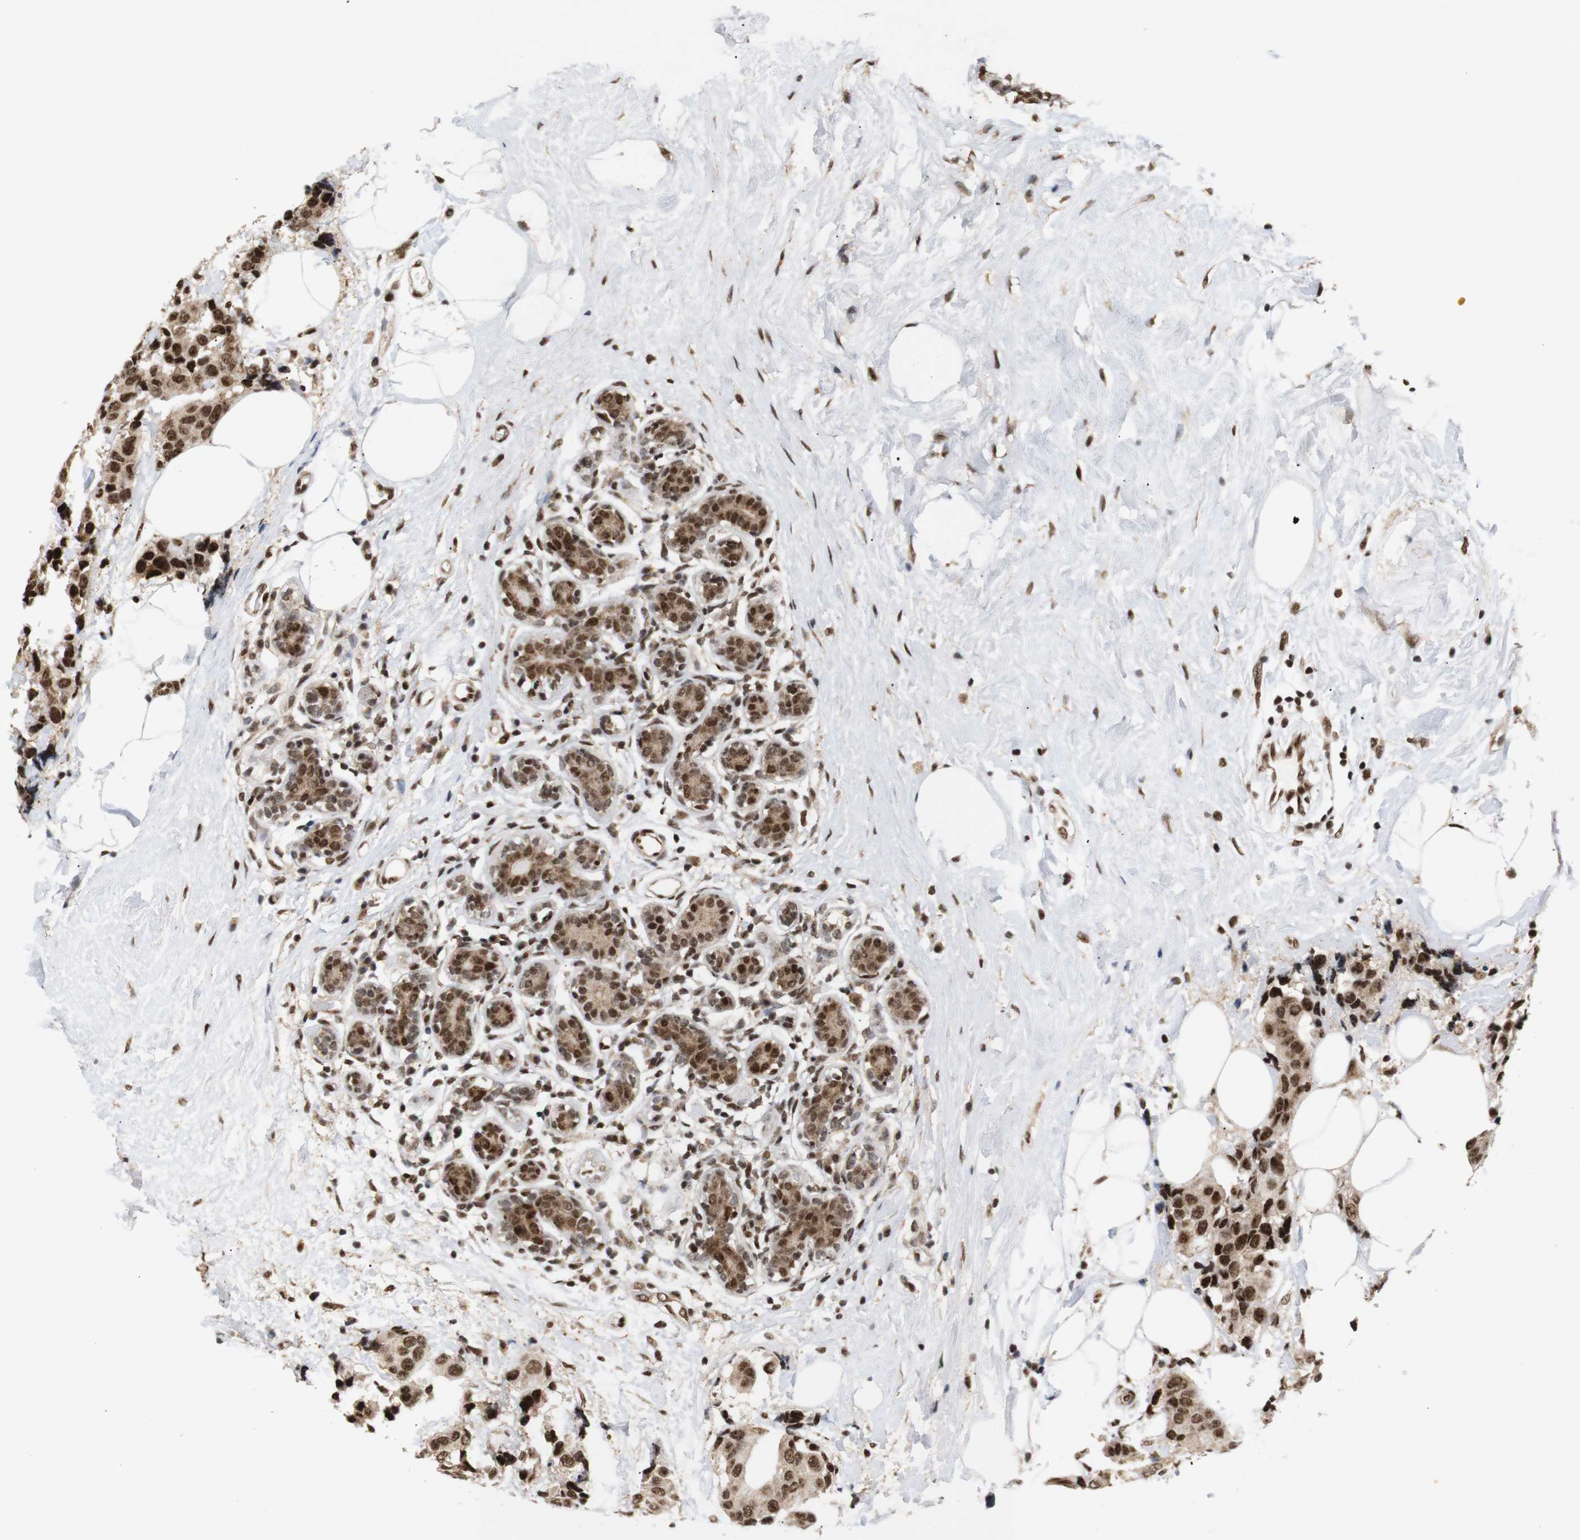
{"staining": {"intensity": "moderate", "quantity": ">75%", "location": "cytoplasmic/membranous,nuclear"}, "tissue": "breast cancer", "cell_type": "Tumor cells", "image_type": "cancer", "snomed": [{"axis": "morphology", "description": "Normal tissue, NOS"}, {"axis": "morphology", "description": "Duct carcinoma"}, {"axis": "topography", "description": "Breast"}], "caption": "Immunohistochemical staining of invasive ductal carcinoma (breast) reveals moderate cytoplasmic/membranous and nuclear protein positivity in about >75% of tumor cells.", "gene": "PYM1", "patient": {"sex": "female", "age": 39}}